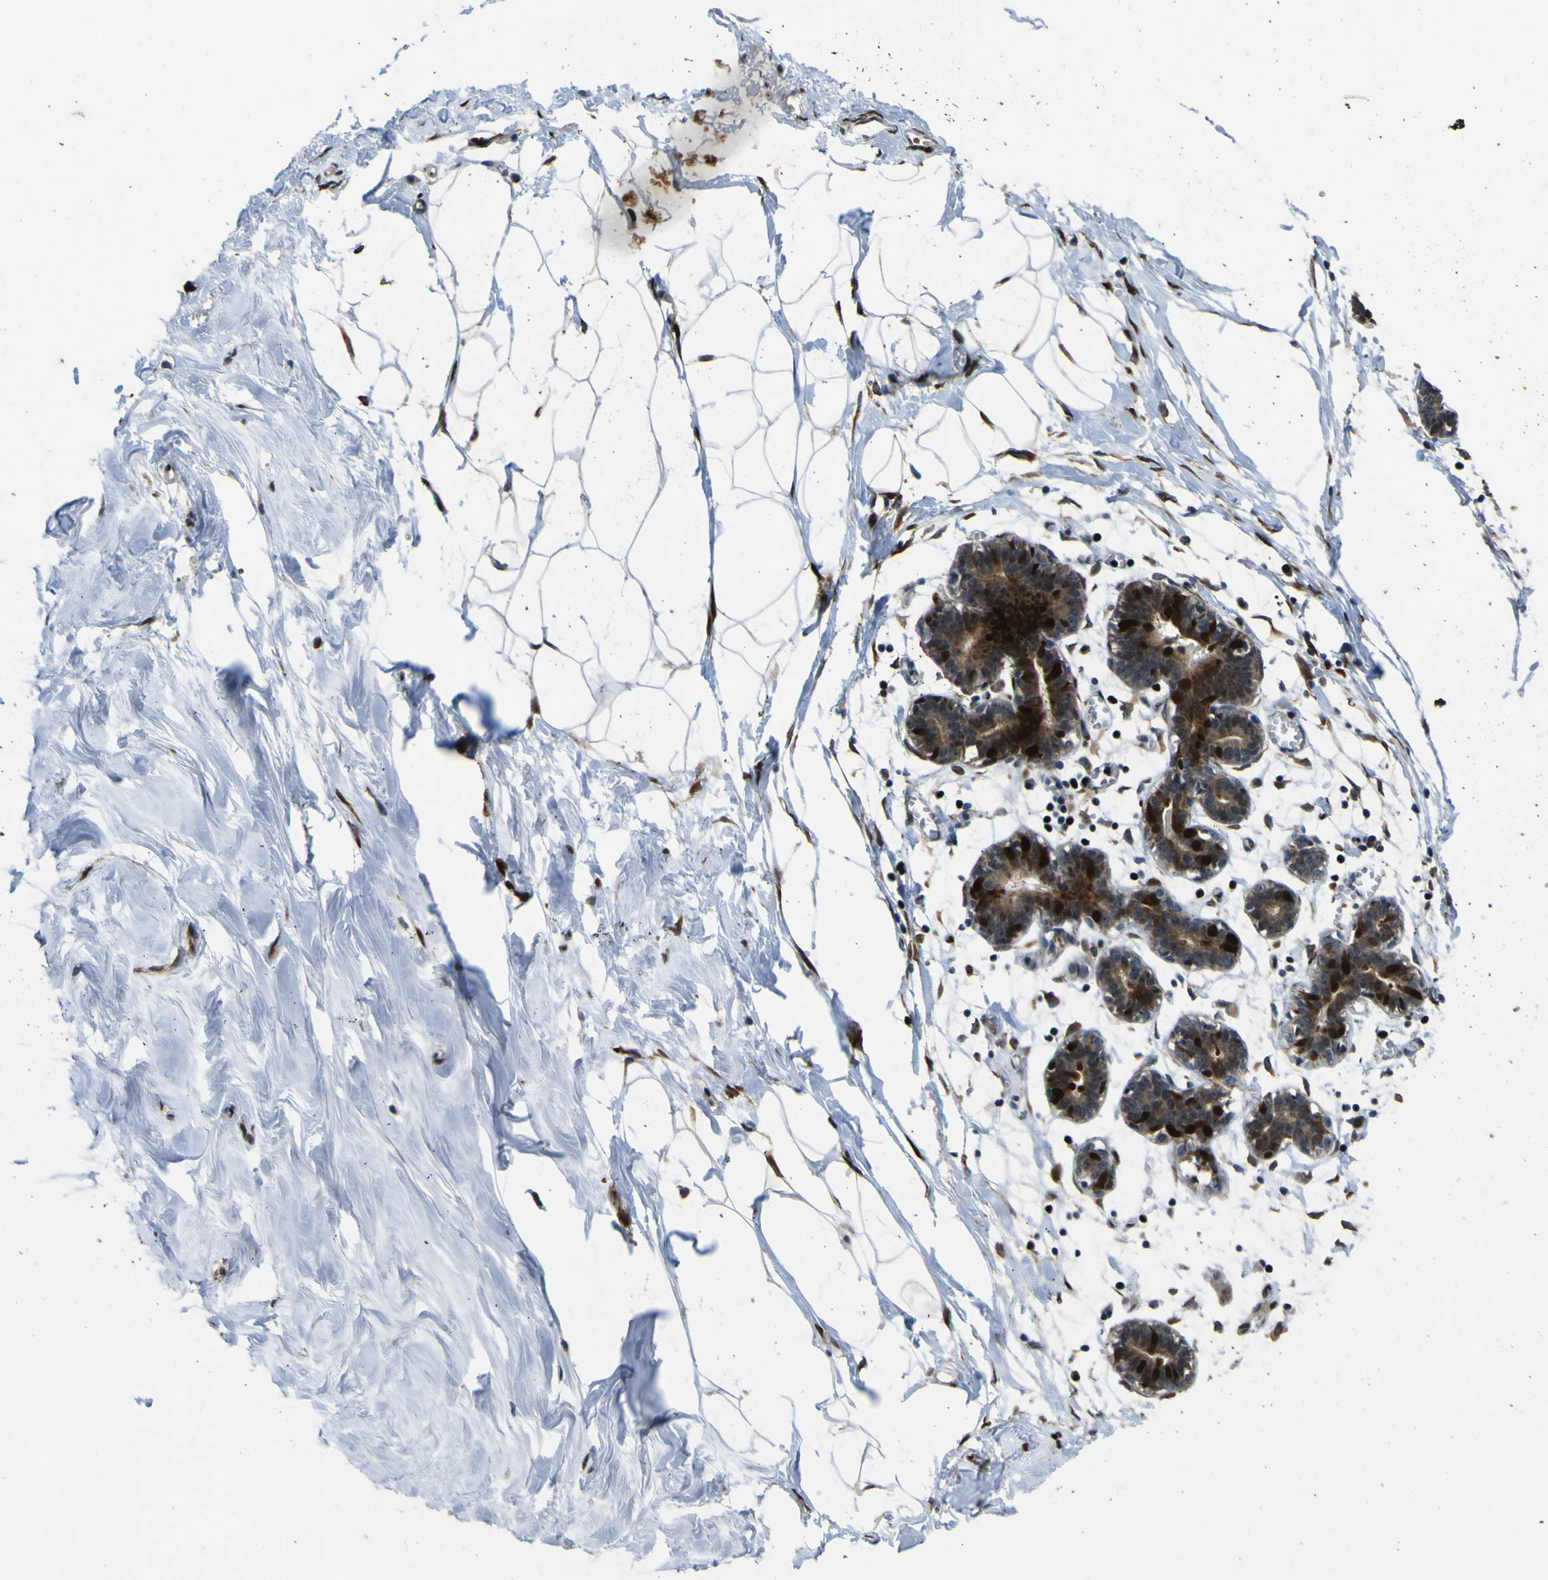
{"staining": {"intensity": "strong", "quantity": ">75%", "location": "cytoplasmic/membranous"}, "tissue": "breast", "cell_type": "Adipocytes", "image_type": "normal", "snomed": [{"axis": "morphology", "description": "Normal tissue, NOS"}, {"axis": "topography", "description": "Breast"}], "caption": "Brown immunohistochemical staining in normal breast demonstrates strong cytoplasmic/membranous positivity in about >75% of adipocytes.", "gene": "LBHD1", "patient": {"sex": "female", "age": 27}}